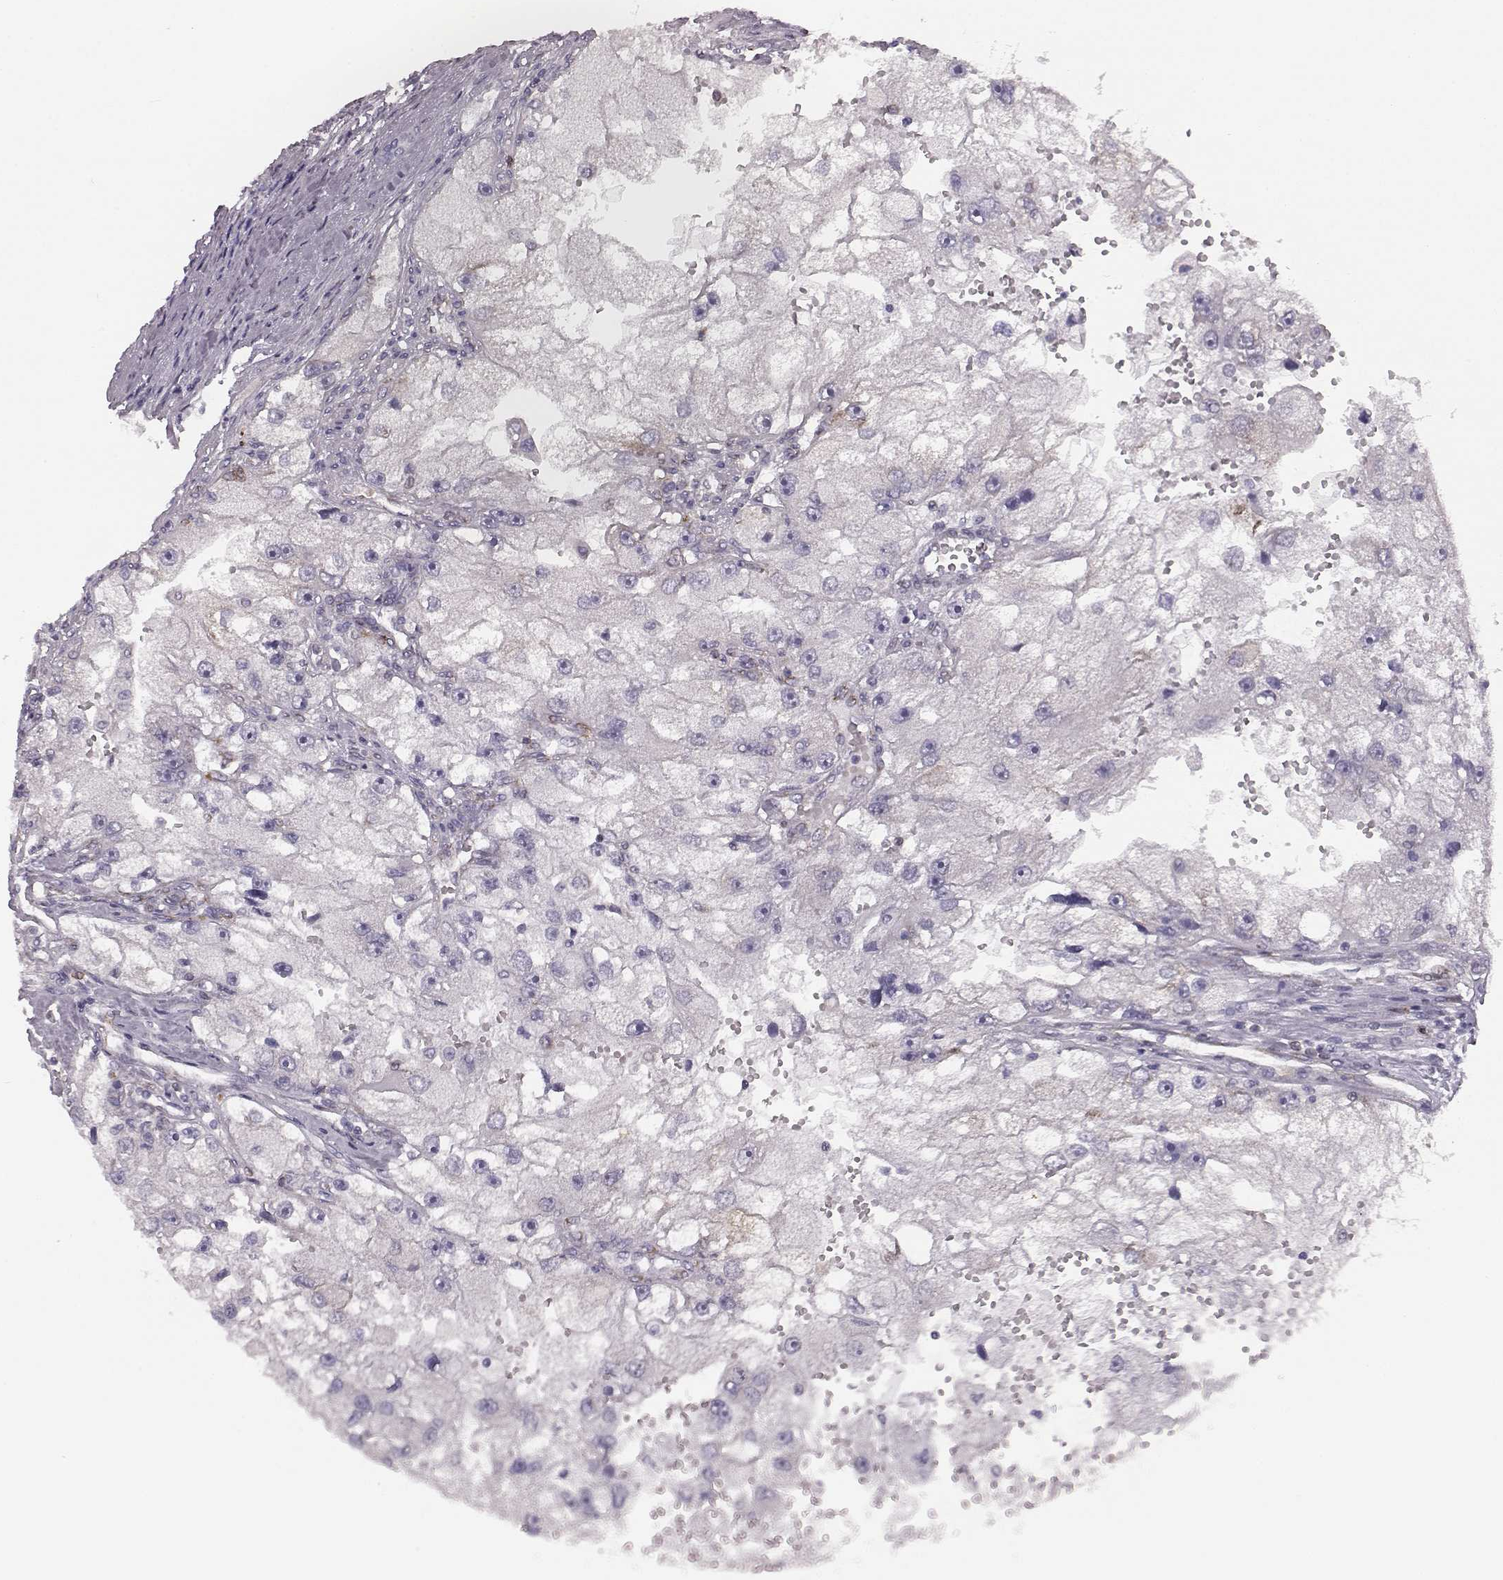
{"staining": {"intensity": "negative", "quantity": "none", "location": "none"}, "tissue": "renal cancer", "cell_type": "Tumor cells", "image_type": "cancer", "snomed": [{"axis": "morphology", "description": "Adenocarcinoma, NOS"}, {"axis": "topography", "description": "Kidney"}], "caption": "IHC of human adenocarcinoma (renal) exhibits no positivity in tumor cells. (DAB (3,3'-diaminobenzidine) immunohistochemistry, high magnification).", "gene": "ELOVL5", "patient": {"sex": "male", "age": 63}}